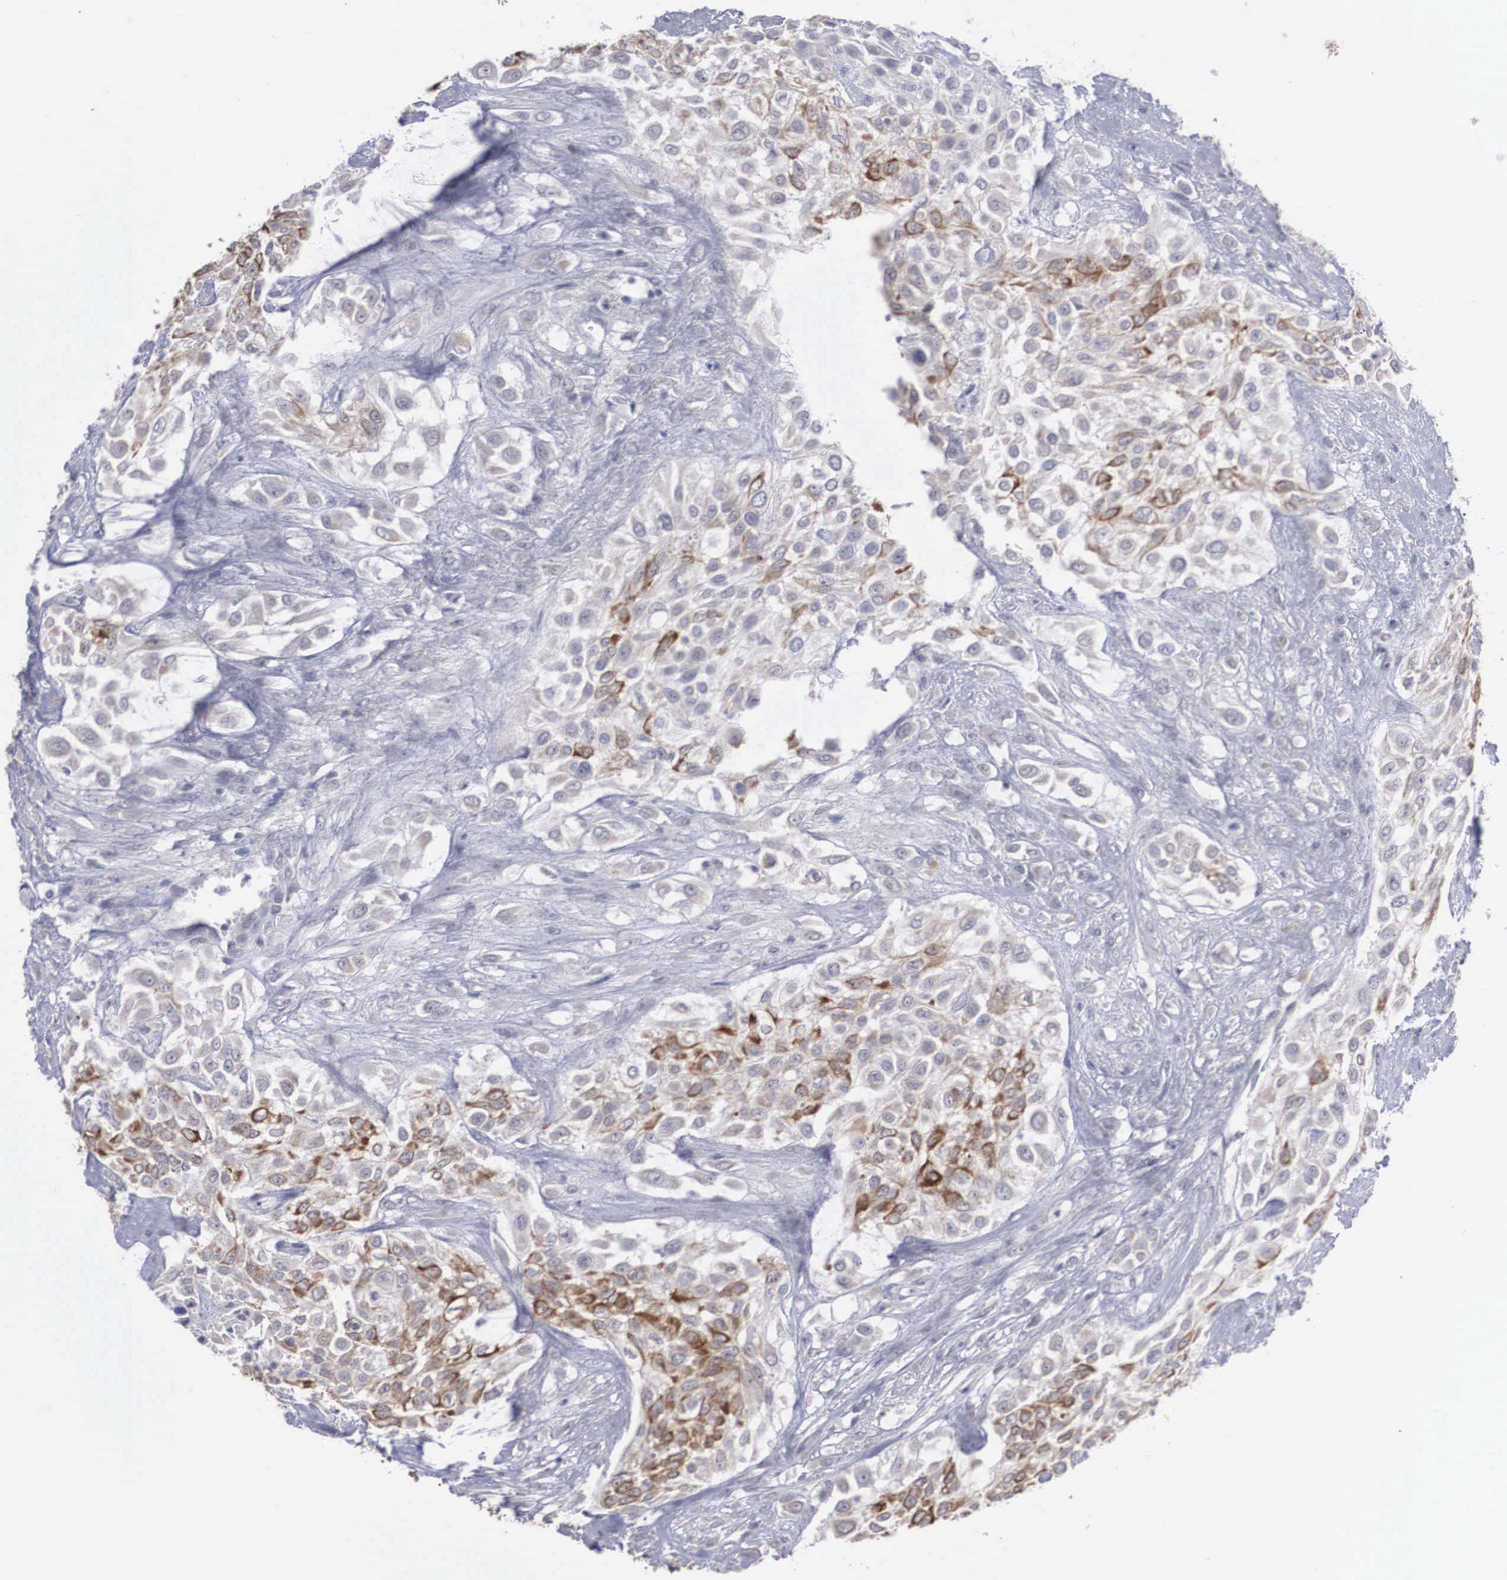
{"staining": {"intensity": "moderate", "quantity": "25%-75%", "location": "cytoplasmic/membranous"}, "tissue": "urothelial cancer", "cell_type": "Tumor cells", "image_type": "cancer", "snomed": [{"axis": "morphology", "description": "Urothelial carcinoma, High grade"}, {"axis": "topography", "description": "Urinary bladder"}], "caption": "The micrograph displays staining of urothelial carcinoma (high-grade), revealing moderate cytoplasmic/membranous protein expression (brown color) within tumor cells.", "gene": "WDR89", "patient": {"sex": "male", "age": 57}}